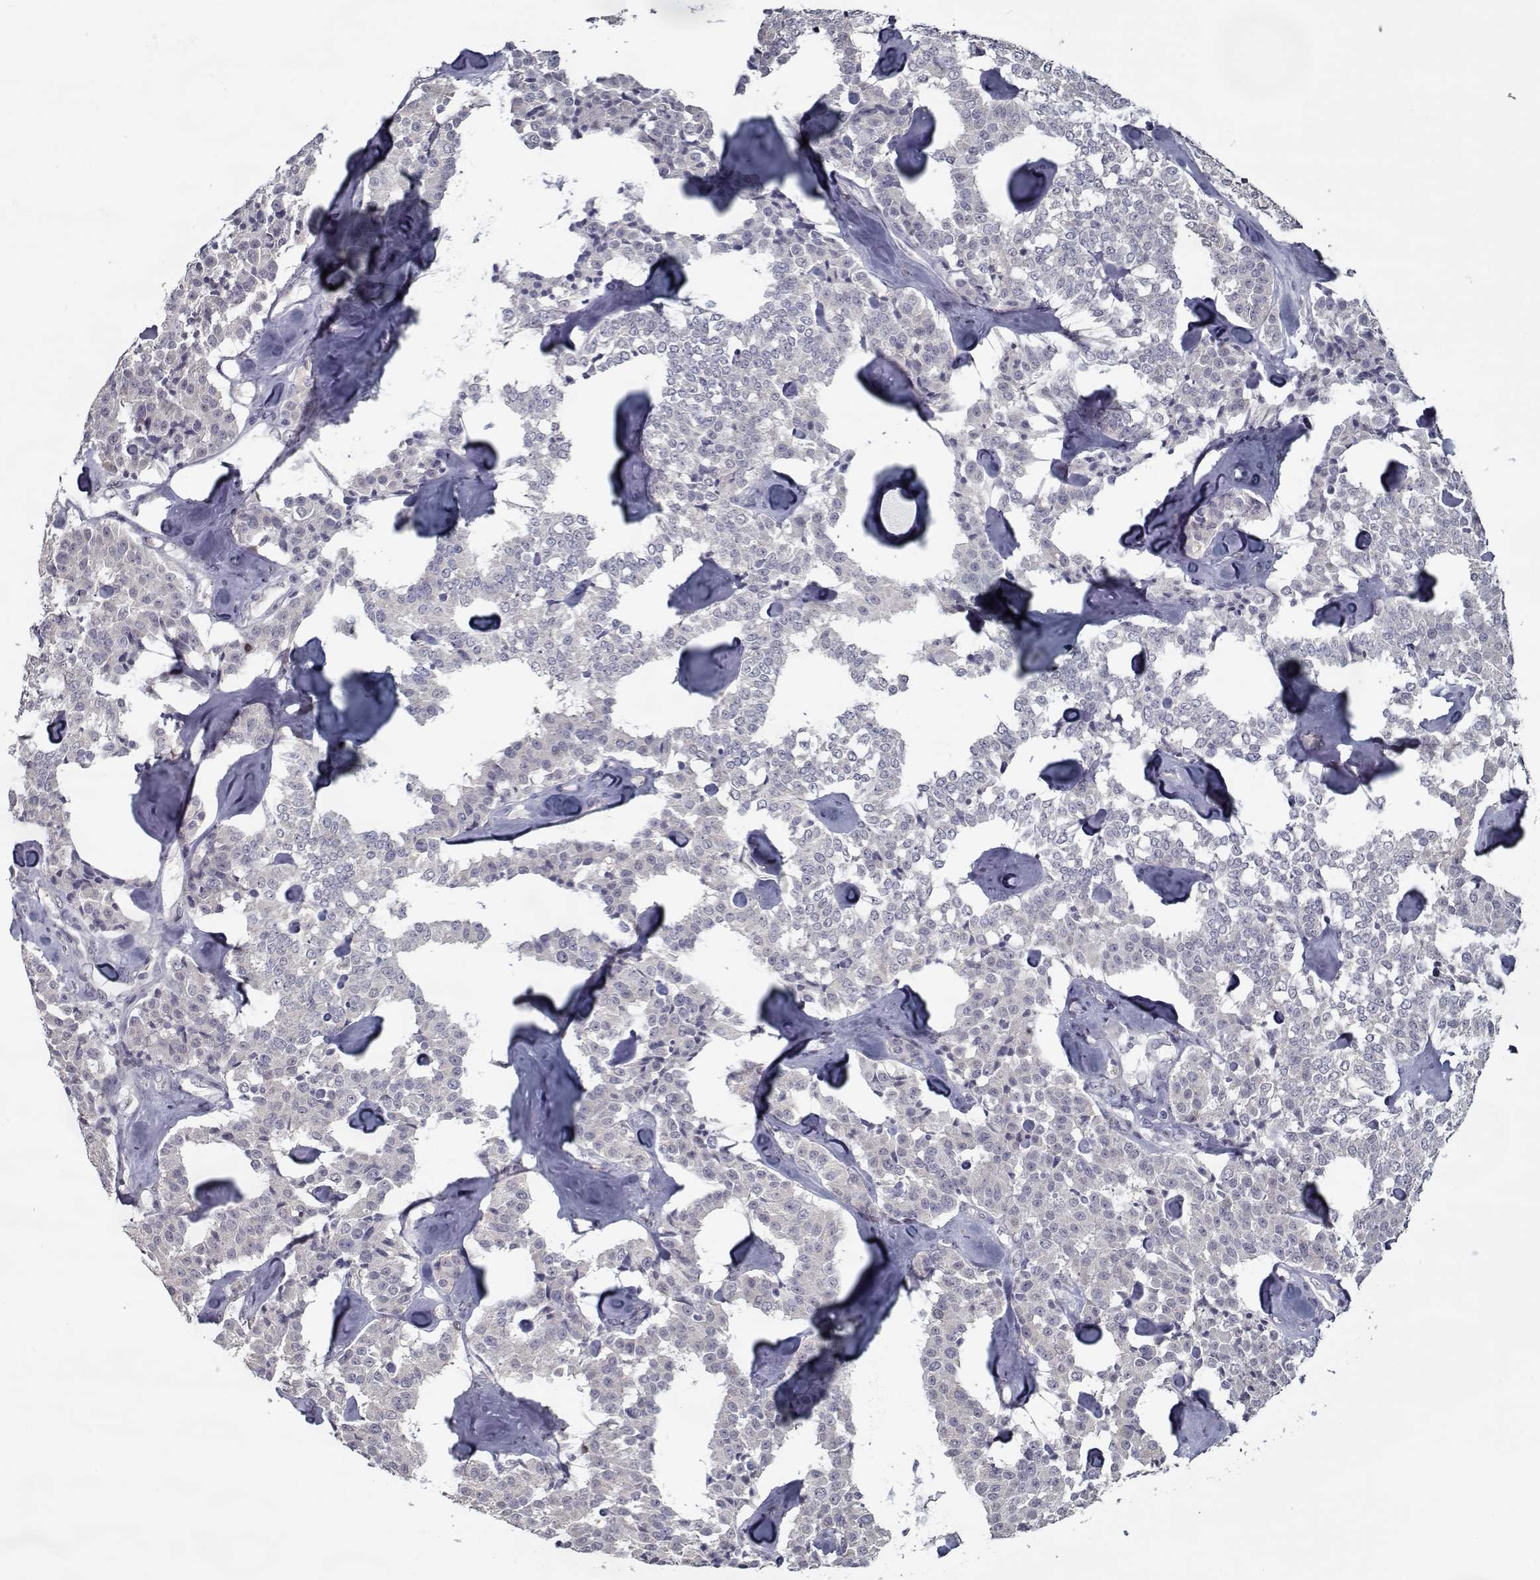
{"staining": {"intensity": "negative", "quantity": "none", "location": "none"}, "tissue": "carcinoid", "cell_type": "Tumor cells", "image_type": "cancer", "snomed": [{"axis": "morphology", "description": "Carcinoid, malignant, NOS"}, {"axis": "topography", "description": "Pancreas"}], "caption": "There is no significant positivity in tumor cells of carcinoid.", "gene": "SEC16B", "patient": {"sex": "male", "age": 41}}